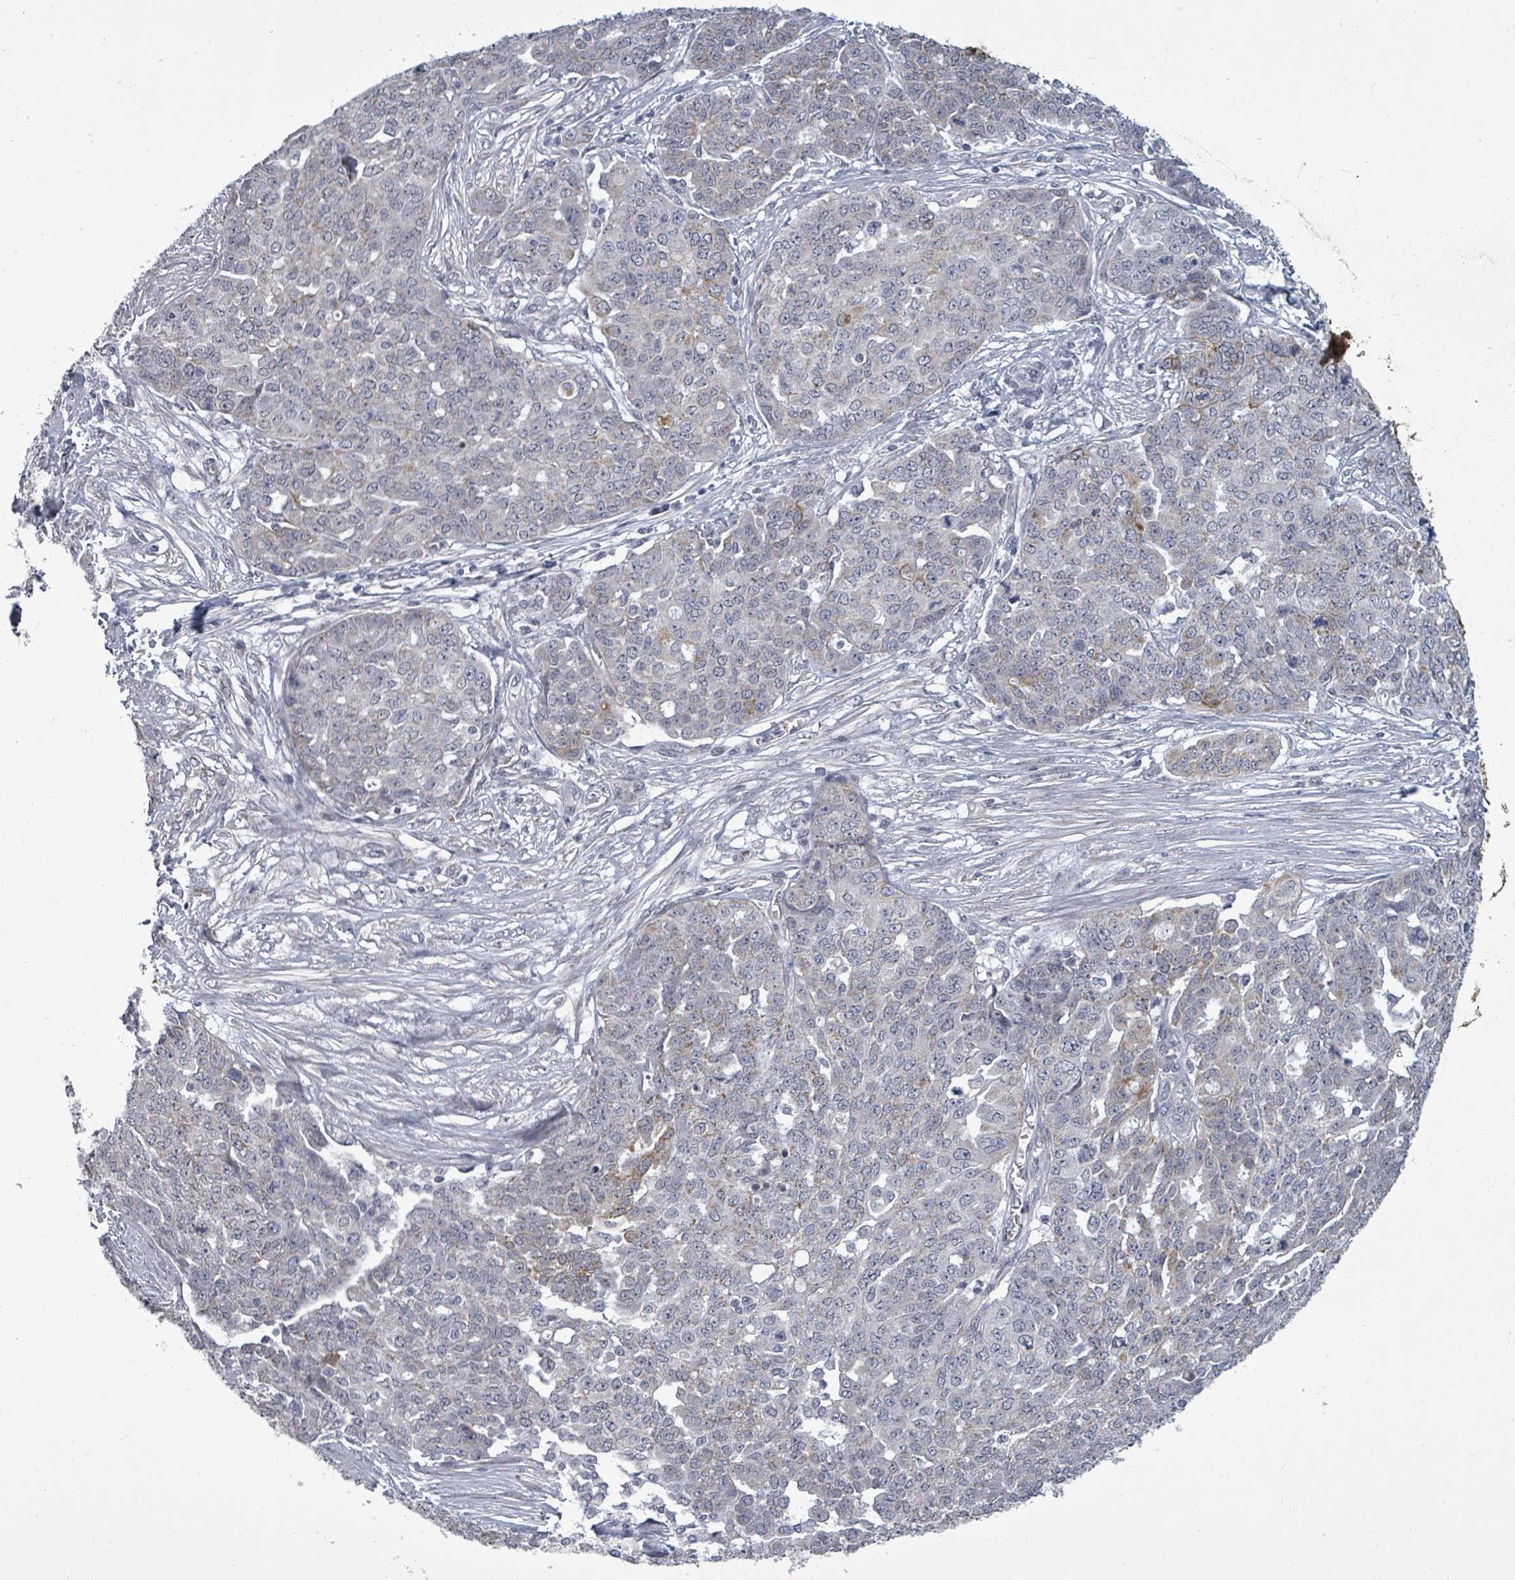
{"staining": {"intensity": "weak", "quantity": "<25%", "location": "cytoplasmic/membranous"}, "tissue": "ovarian cancer", "cell_type": "Tumor cells", "image_type": "cancer", "snomed": [{"axis": "morphology", "description": "Cystadenocarcinoma, serous, NOS"}, {"axis": "topography", "description": "Soft tissue"}, {"axis": "topography", "description": "Ovary"}], "caption": "Human serous cystadenocarcinoma (ovarian) stained for a protein using immunohistochemistry (IHC) displays no staining in tumor cells.", "gene": "PTPN20", "patient": {"sex": "female", "age": 57}}